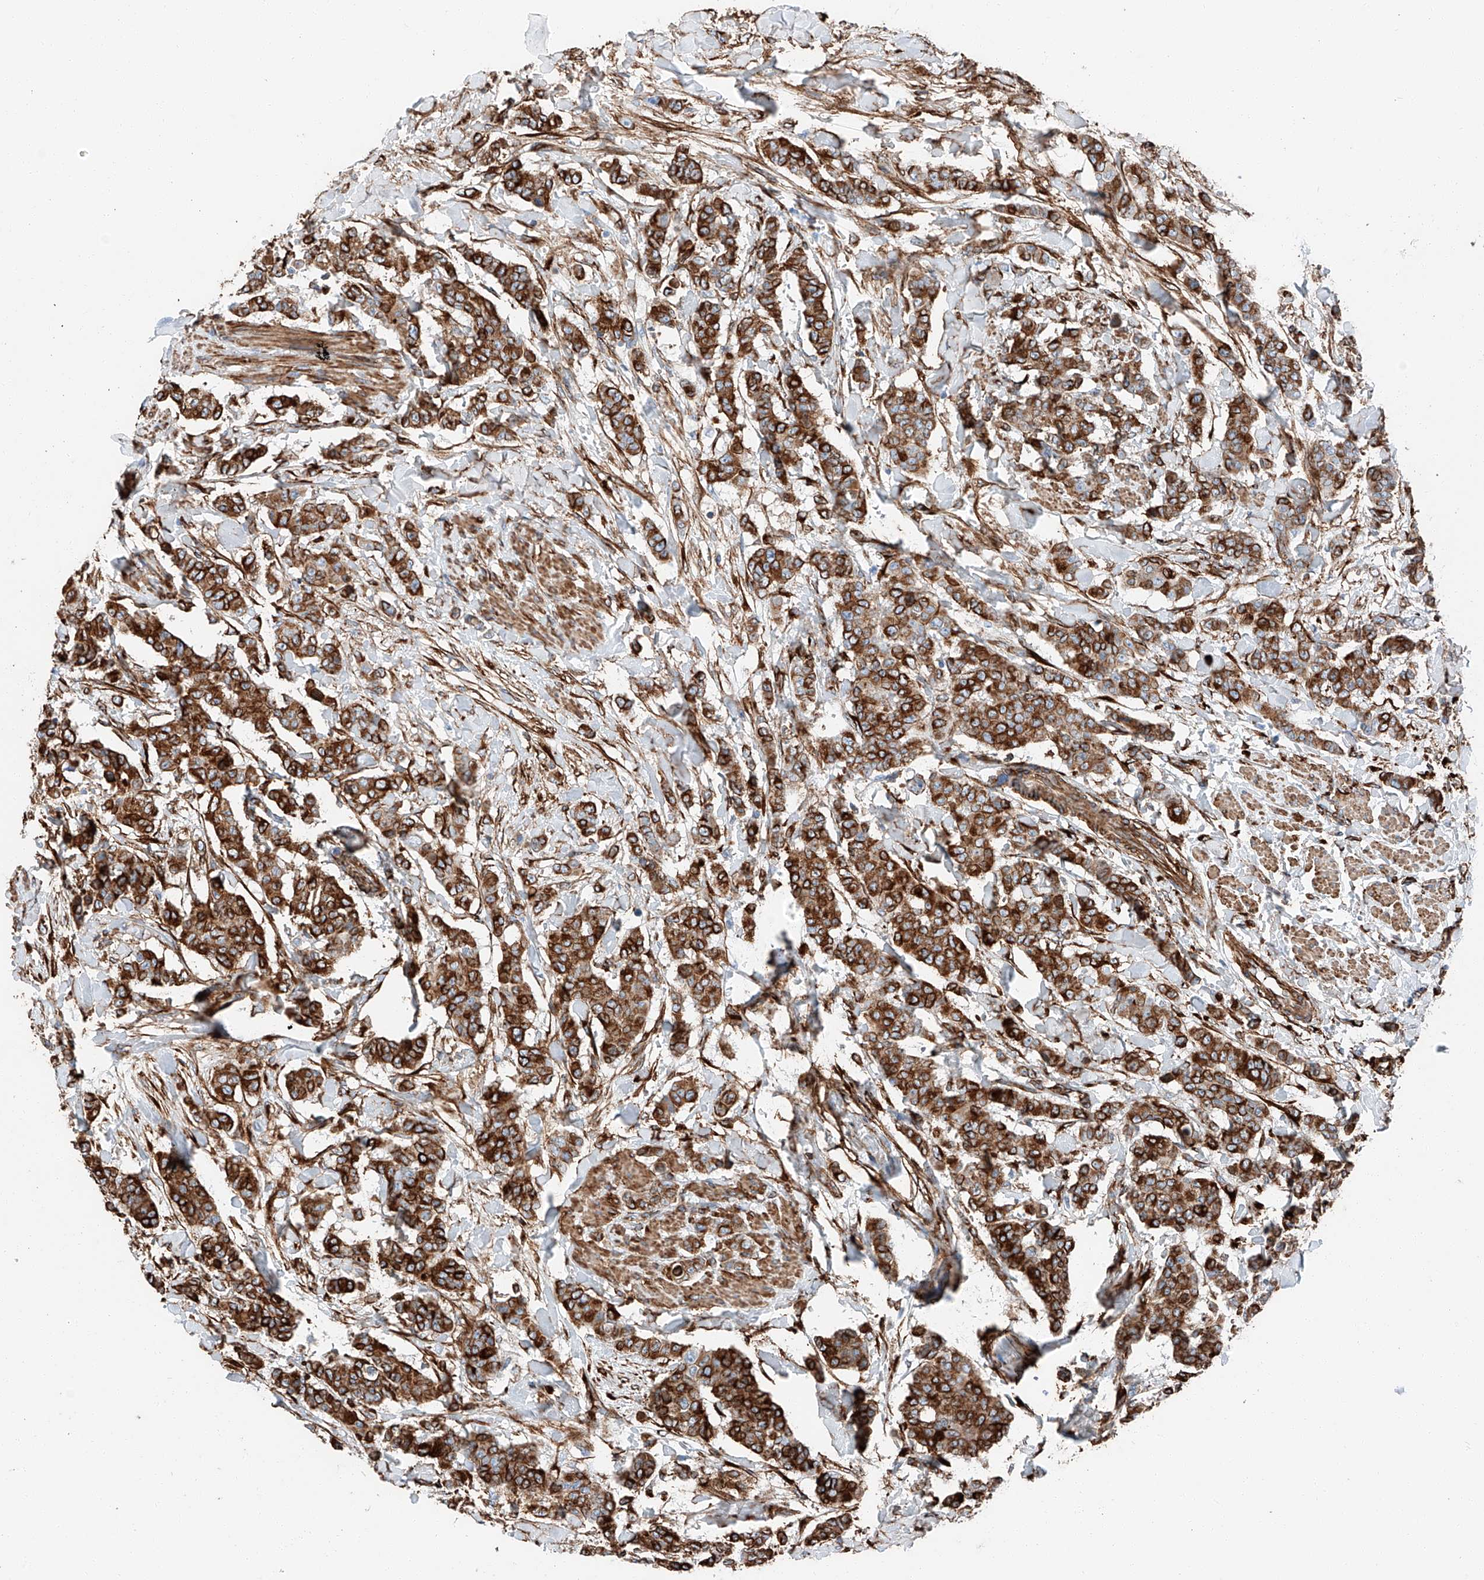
{"staining": {"intensity": "strong", "quantity": ">75%", "location": "cytoplasmic/membranous"}, "tissue": "breast cancer", "cell_type": "Tumor cells", "image_type": "cancer", "snomed": [{"axis": "morphology", "description": "Duct carcinoma"}, {"axis": "topography", "description": "Breast"}], "caption": "Protein staining demonstrates strong cytoplasmic/membranous expression in about >75% of tumor cells in breast cancer (infiltrating ductal carcinoma).", "gene": "ZNF804A", "patient": {"sex": "female", "age": 40}}